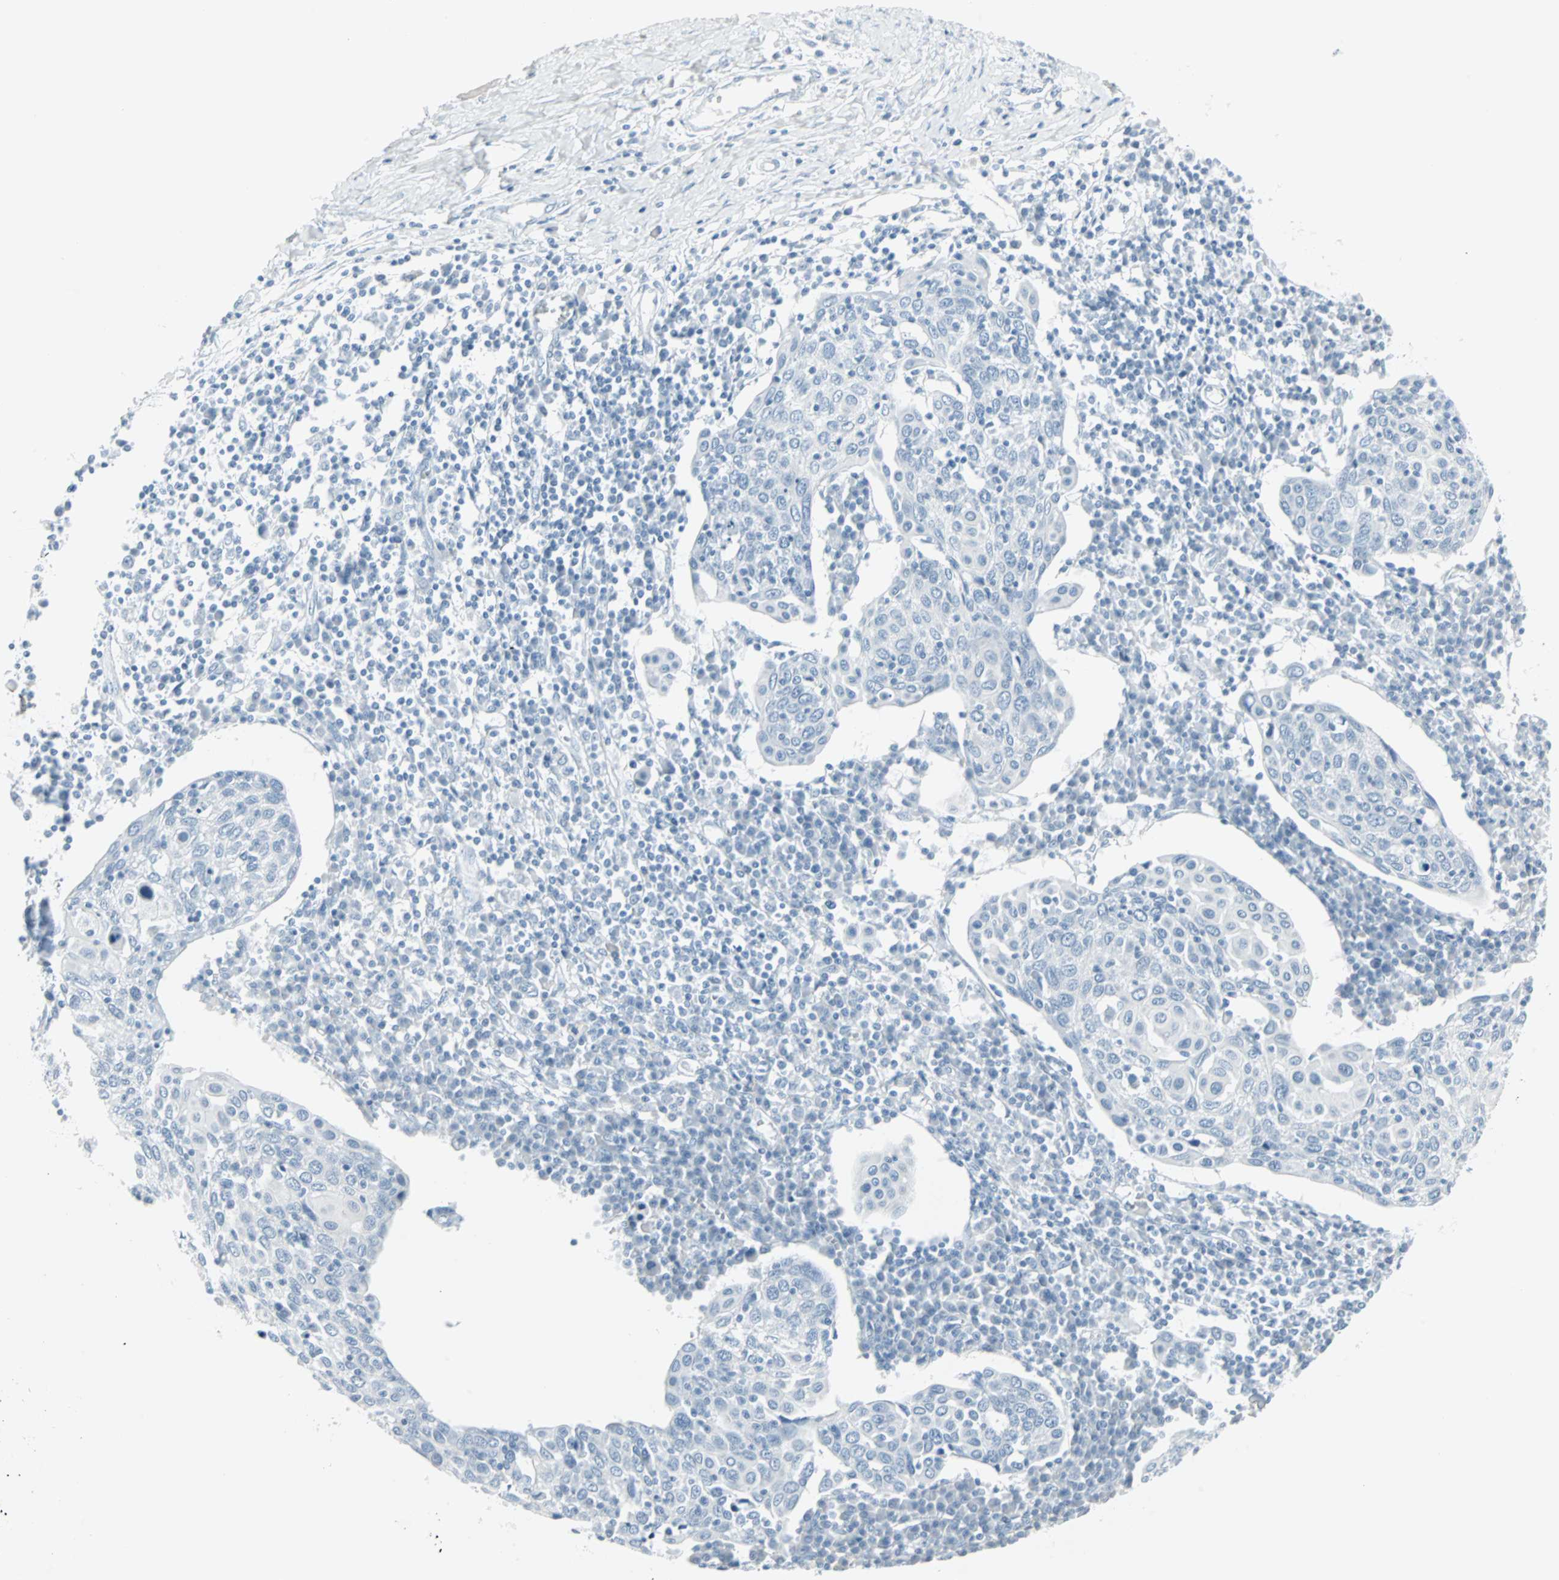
{"staining": {"intensity": "negative", "quantity": "none", "location": "none"}, "tissue": "cervical cancer", "cell_type": "Tumor cells", "image_type": "cancer", "snomed": [{"axis": "morphology", "description": "Squamous cell carcinoma, NOS"}, {"axis": "topography", "description": "Cervix"}], "caption": "IHC photomicrograph of squamous cell carcinoma (cervical) stained for a protein (brown), which shows no staining in tumor cells. The staining is performed using DAB brown chromogen with nuclei counter-stained in using hematoxylin.", "gene": "LANCL3", "patient": {"sex": "female", "age": 40}}